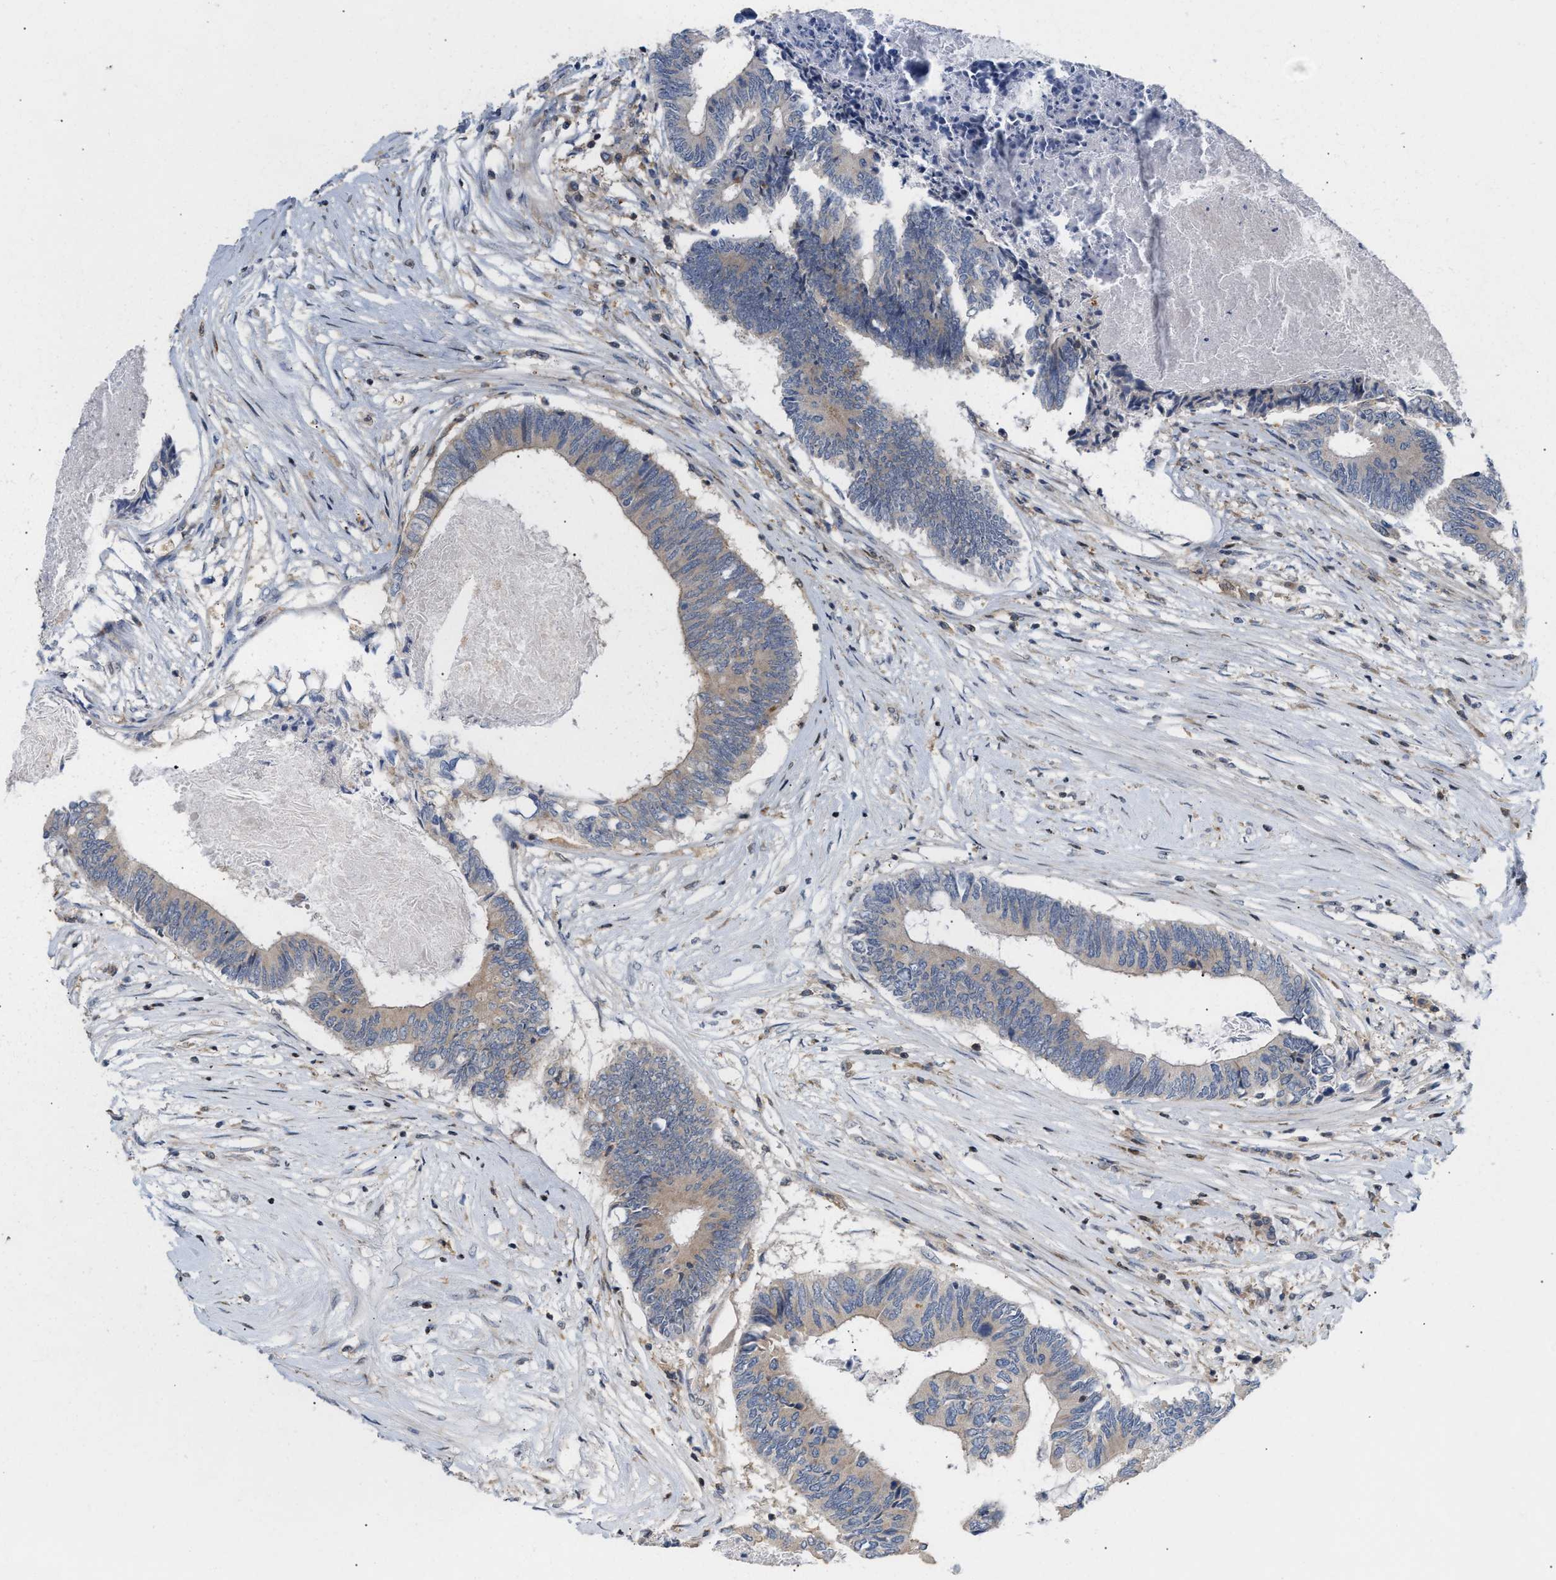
{"staining": {"intensity": "weak", "quantity": "25%-75%", "location": "cytoplasmic/membranous"}, "tissue": "colorectal cancer", "cell_type": "Tumor cells", "image_type": "cancer", "snomed": [{"axis": "morphology", "description": "Adenocarcinoma, NOS"}, {"axis": "topography", "description": "Rectum"}], "caption": "Tumor cells demonstrate weak cytoplasmic/membranous staining in approximately 25%-75% of cells in colorectal adenocarcinoma.", "gene": "DBNL", "patient": {"sex": "male", "age": 63}}